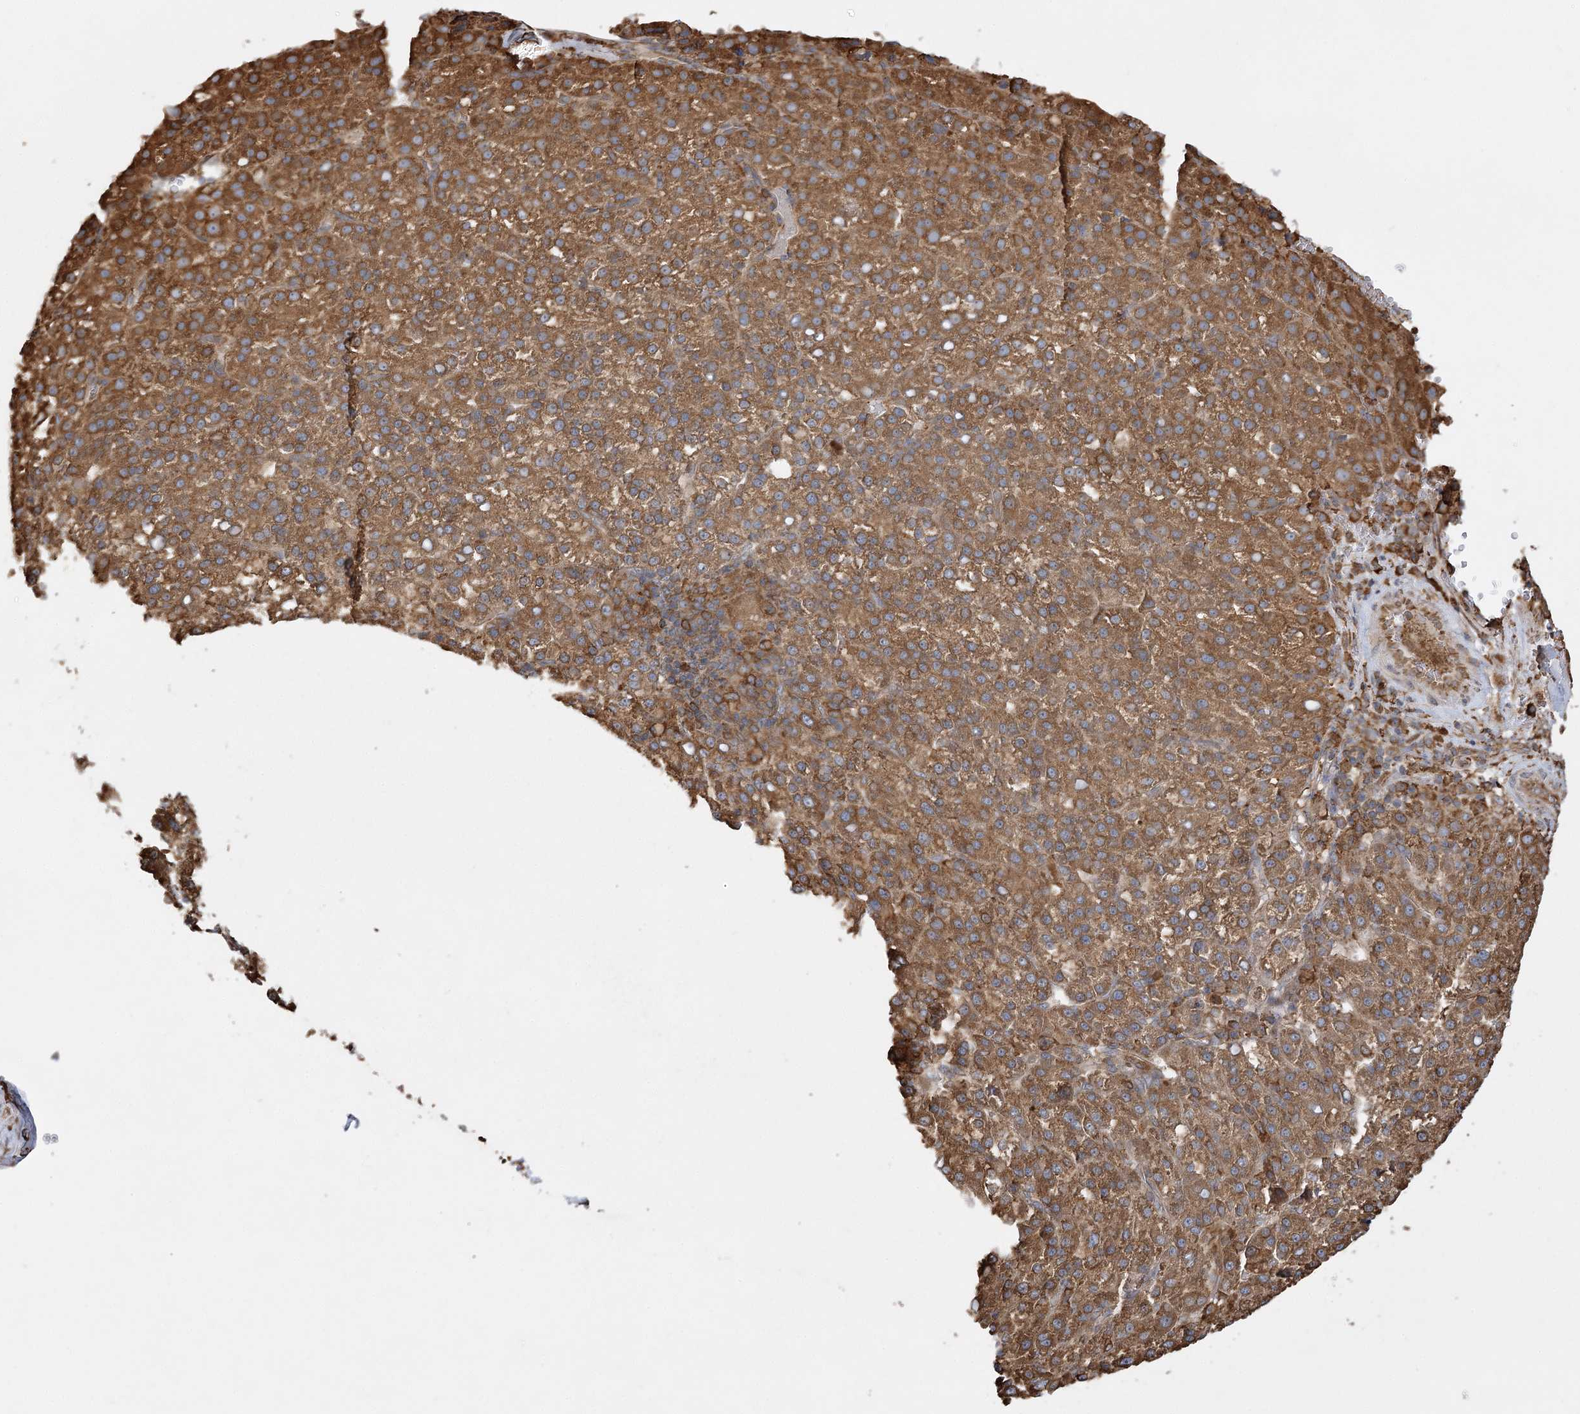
{"staining": {"intensity": "strong", "quantity": ">75%", "location": "cytoplasmic/membranous"}, "tissue": "liver cancer", "cell_type": "Tumor cells", "image_type": "cancer", "snomed": [{"axis": "morphology", "description": "Carcinoma, Hepatocellular, NOS"}, {"axis": "topography", "description": "Liver"}], "caption": "IHC (DAB (3,3'-diaminobenzidine)) staining of hepatocellular carcinoma (liver) shows strong cytoplasmic/membranous protein expression in about >75% of tumor cells.", "gene": "ACAP2", "patient": {"sex": "female", "age": 58}}